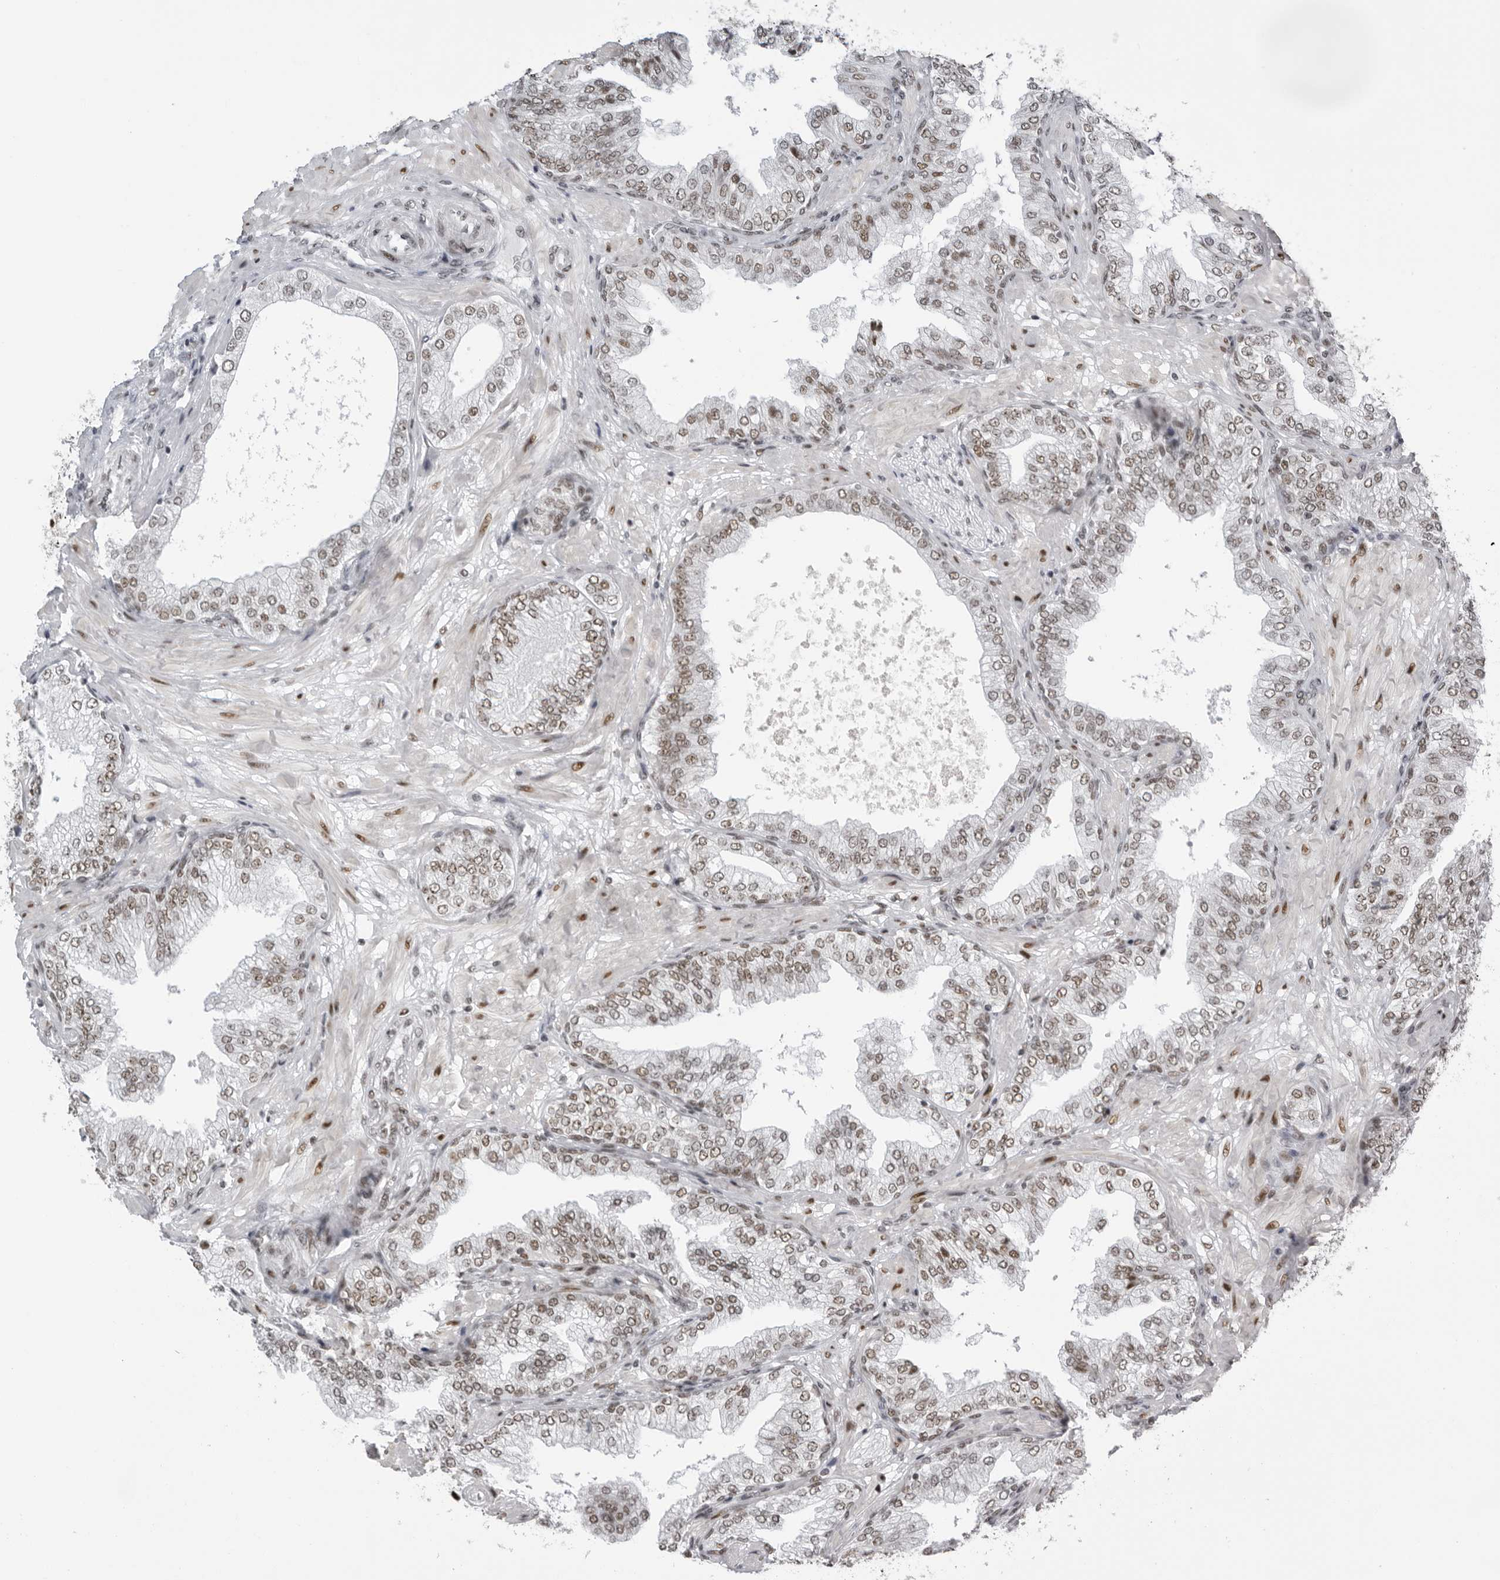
{"staining": {"intensity": "moderate", "quantity": ">75%", "location": "nuclear"}, "tissue": "prostate cancer", "cell_type": "Tumor cells", "image_type": "cancer", "snomed": [{"axis": "morphology", "description": "Adenocarcinoma, High grade"}, {"axis": "topography", "description": "Prostate"}], "caption": "Protein expression analysis of human prostate cancer (adenocarcinoma (high-grade)) reveals moderate nuclear expression in approximately >75% of tumor cells. Nuclei are stained in blue.", "gene": "DHX9", "patient": {"sex": "male", "age": 59}}